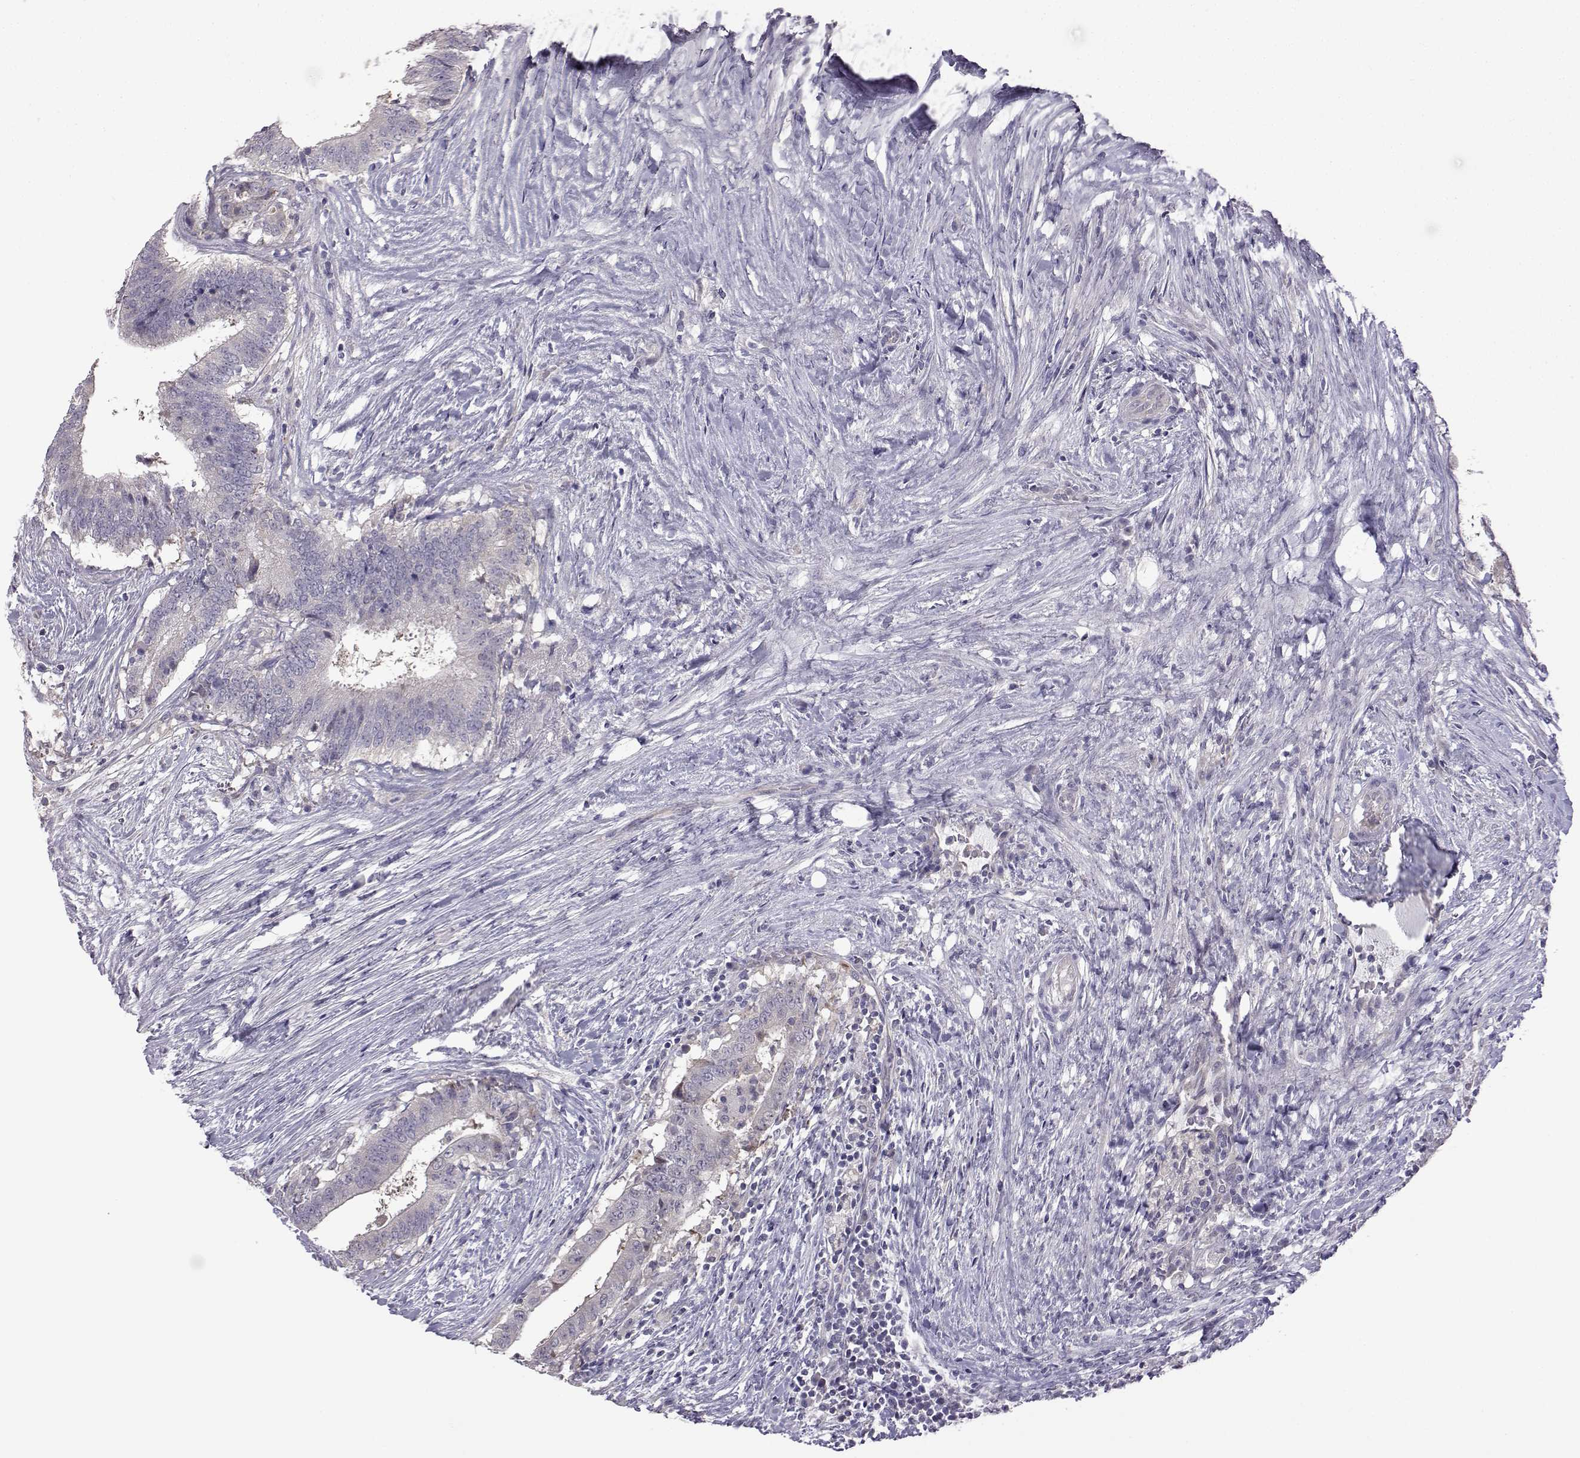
{"staining": {"intensity": "weak", "quantity": "25%-75%", "location": "cytoplasmic/membranous"}, "tissue": "colorectal cancer", "cell_type": "Tumor cells", "image_type": "cancer", "snomed": [{"axis": "morphology", "description": "Adenocarcinoma, NOS"}, {"axis": "topography", "description": "Colon"}], "caption": "Immunohistochemistry (IHC) image of human colorectal cancer (adenocarcinoma) stained for a protein (brown), which shows low levels of weak cytoplasmic/membranous expression in about 25%-75% of tumor cells.", "gene": "VGF", "patient": {"sex": "female", "age": 43}}